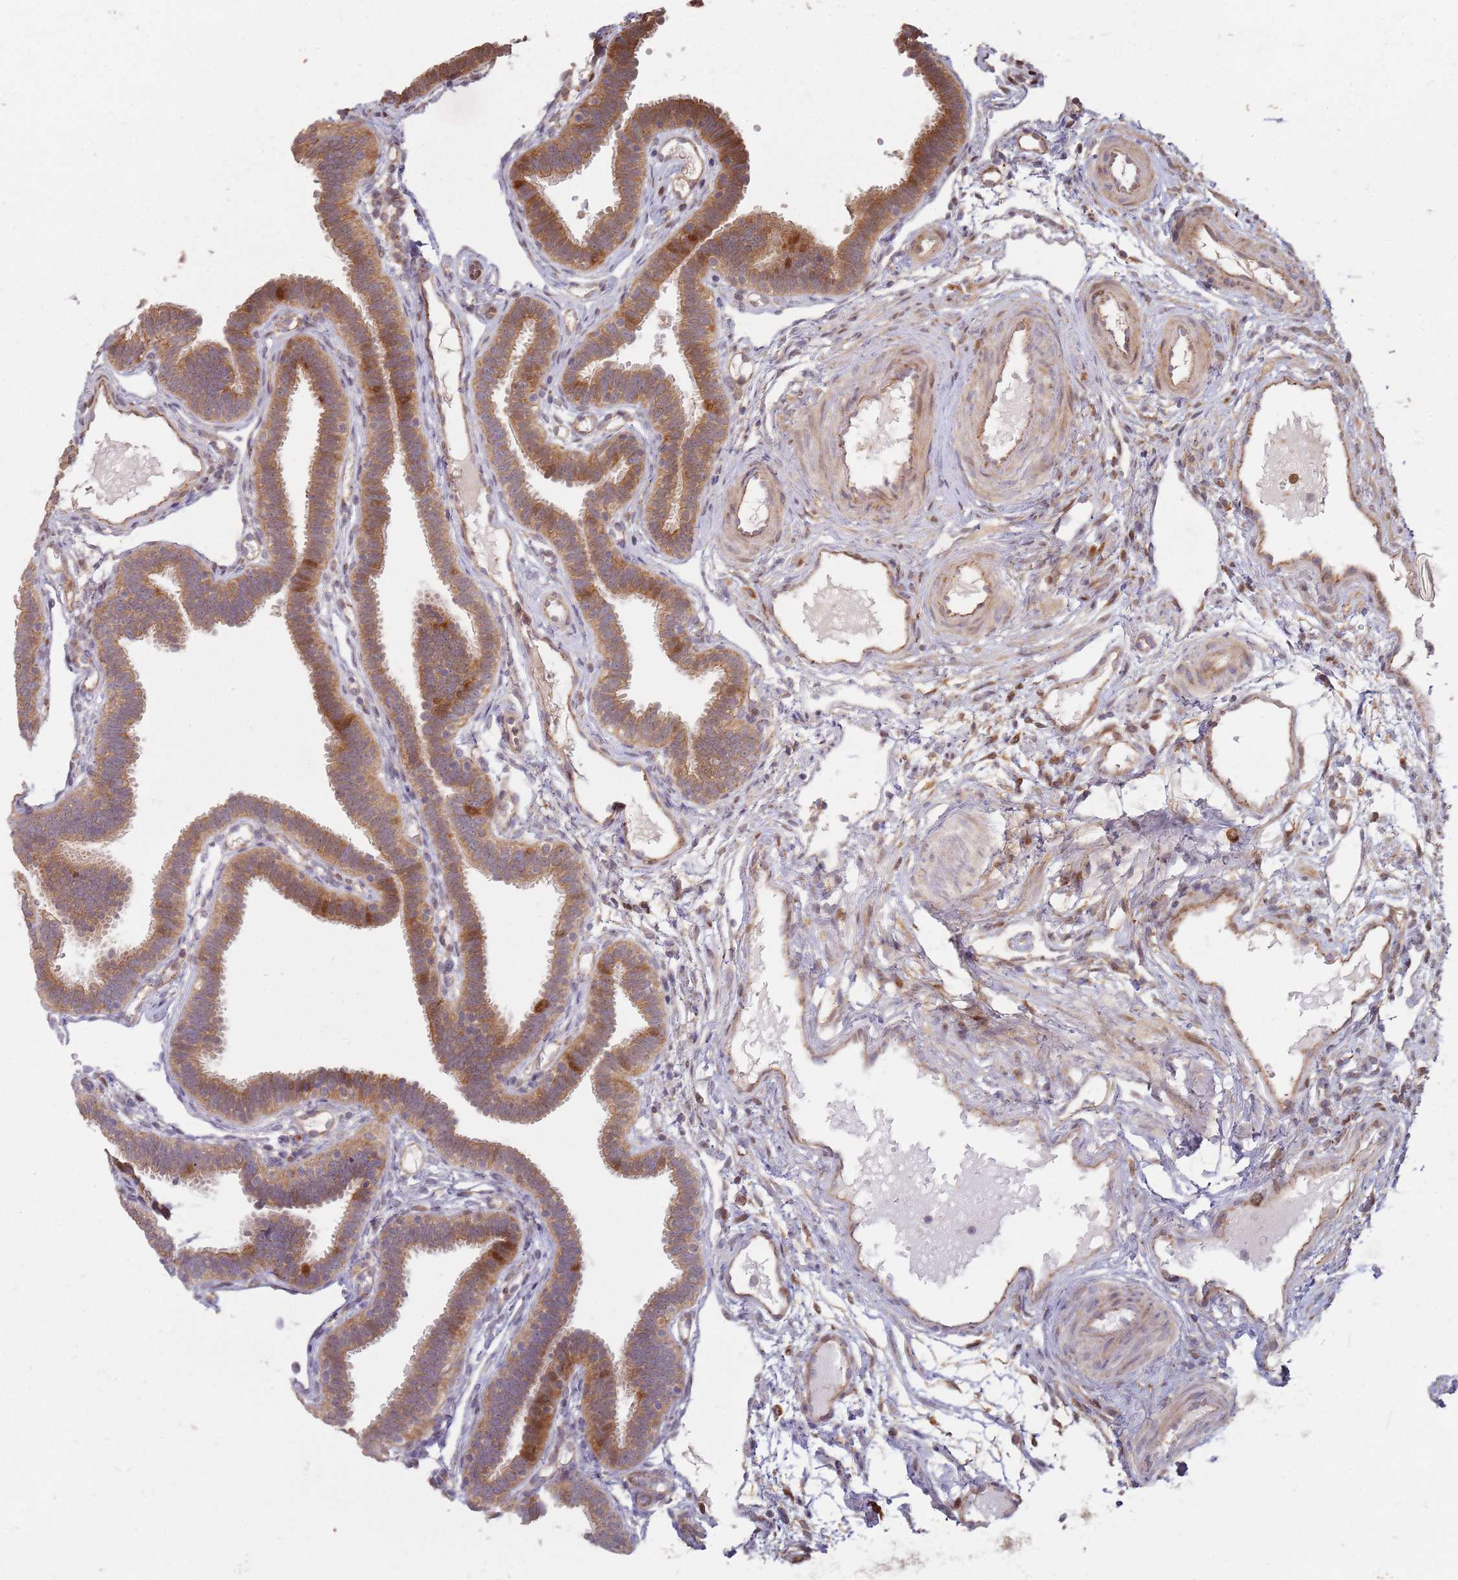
{"staining": {"intensity": "weak", "quantity": ">75%", "location": "cytoplasmic/membranous"}, "tissue": "fallopian tube", "cell_type": "Glandular cells", "image_type": "normal", "snomed": [{"axis": "morphology", "description": "Normal tissue, NOS"}, {"axis": "topography", "description": "Fallopian tube"}], "caption": "A high-resolution photomicrograph shows immunohistochemistry (IHC) staining of benign fallopian tube, which demonstrates weak cytoplasmic/membranous staining in about >75% of glandular cells. (brown staining indicates protein expression, while blue staining denotes nuclei).", "gene": "MPEG1", "patient": {"sex": "female", "age": 37}}